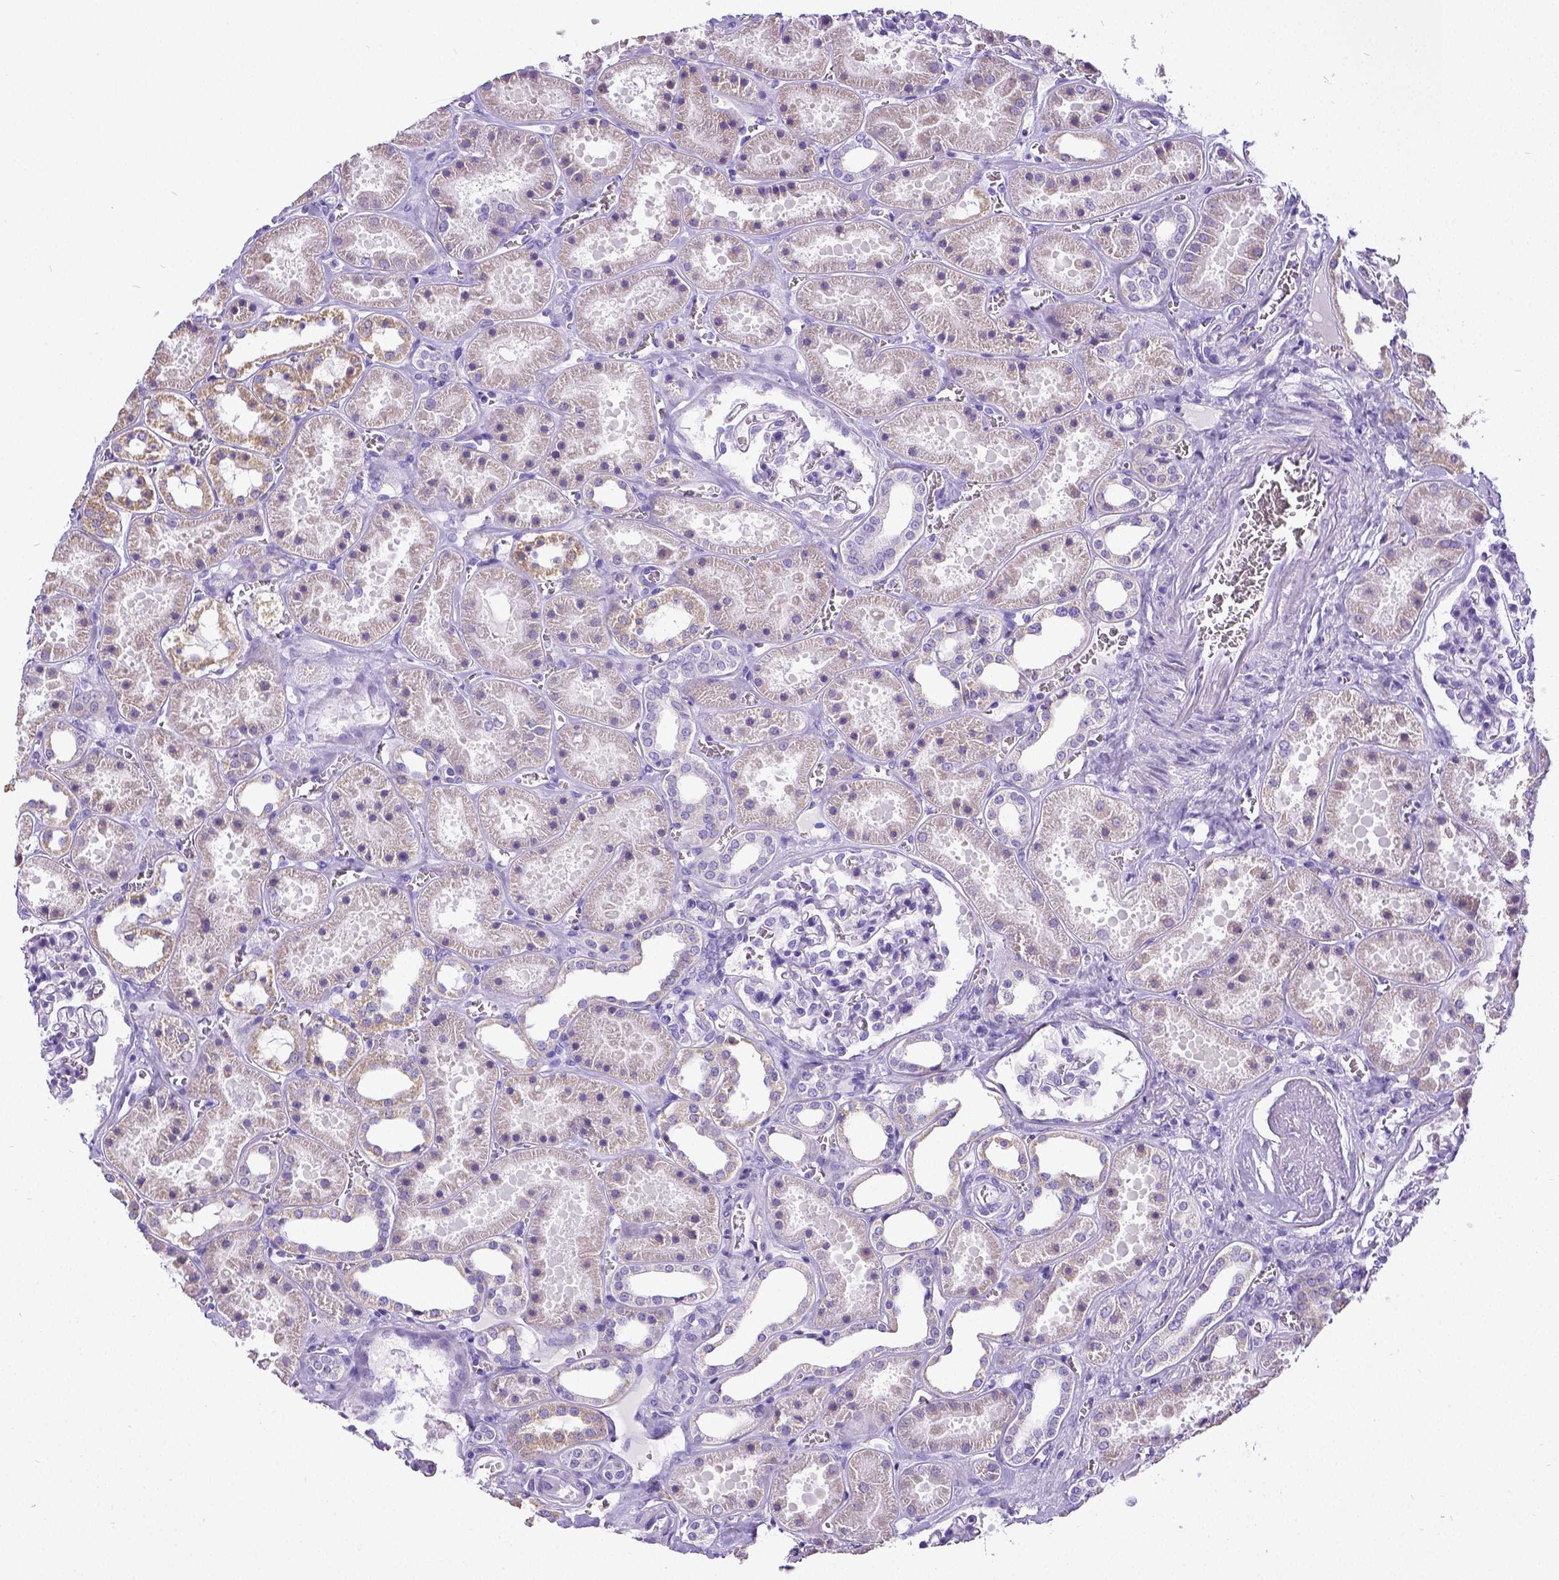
{"staining": {"intensity": "negative", "quantity": "none", "location": "none"}, "tissue": "kidney", "cell_type": "Cells in glomeruli", "image_type": "normal", "snomed": [{"axis": "morphology", "description": "Normal tissue, NOS"}, {"axis": "topography", "description": "Kidney"}], "caption": "A high-resolution micrograph shows immunohistochemistry staining of normal kidney, which demonstrates no significant positivity in cells in glomeruli. The staining is performed using DAB (3,3'-diaminobenzidine) brown chromogen with nuclei counter-stained in using hematoxylin.", "gene": "SATB2", "patient": {"sex": "female", "age": 41}}